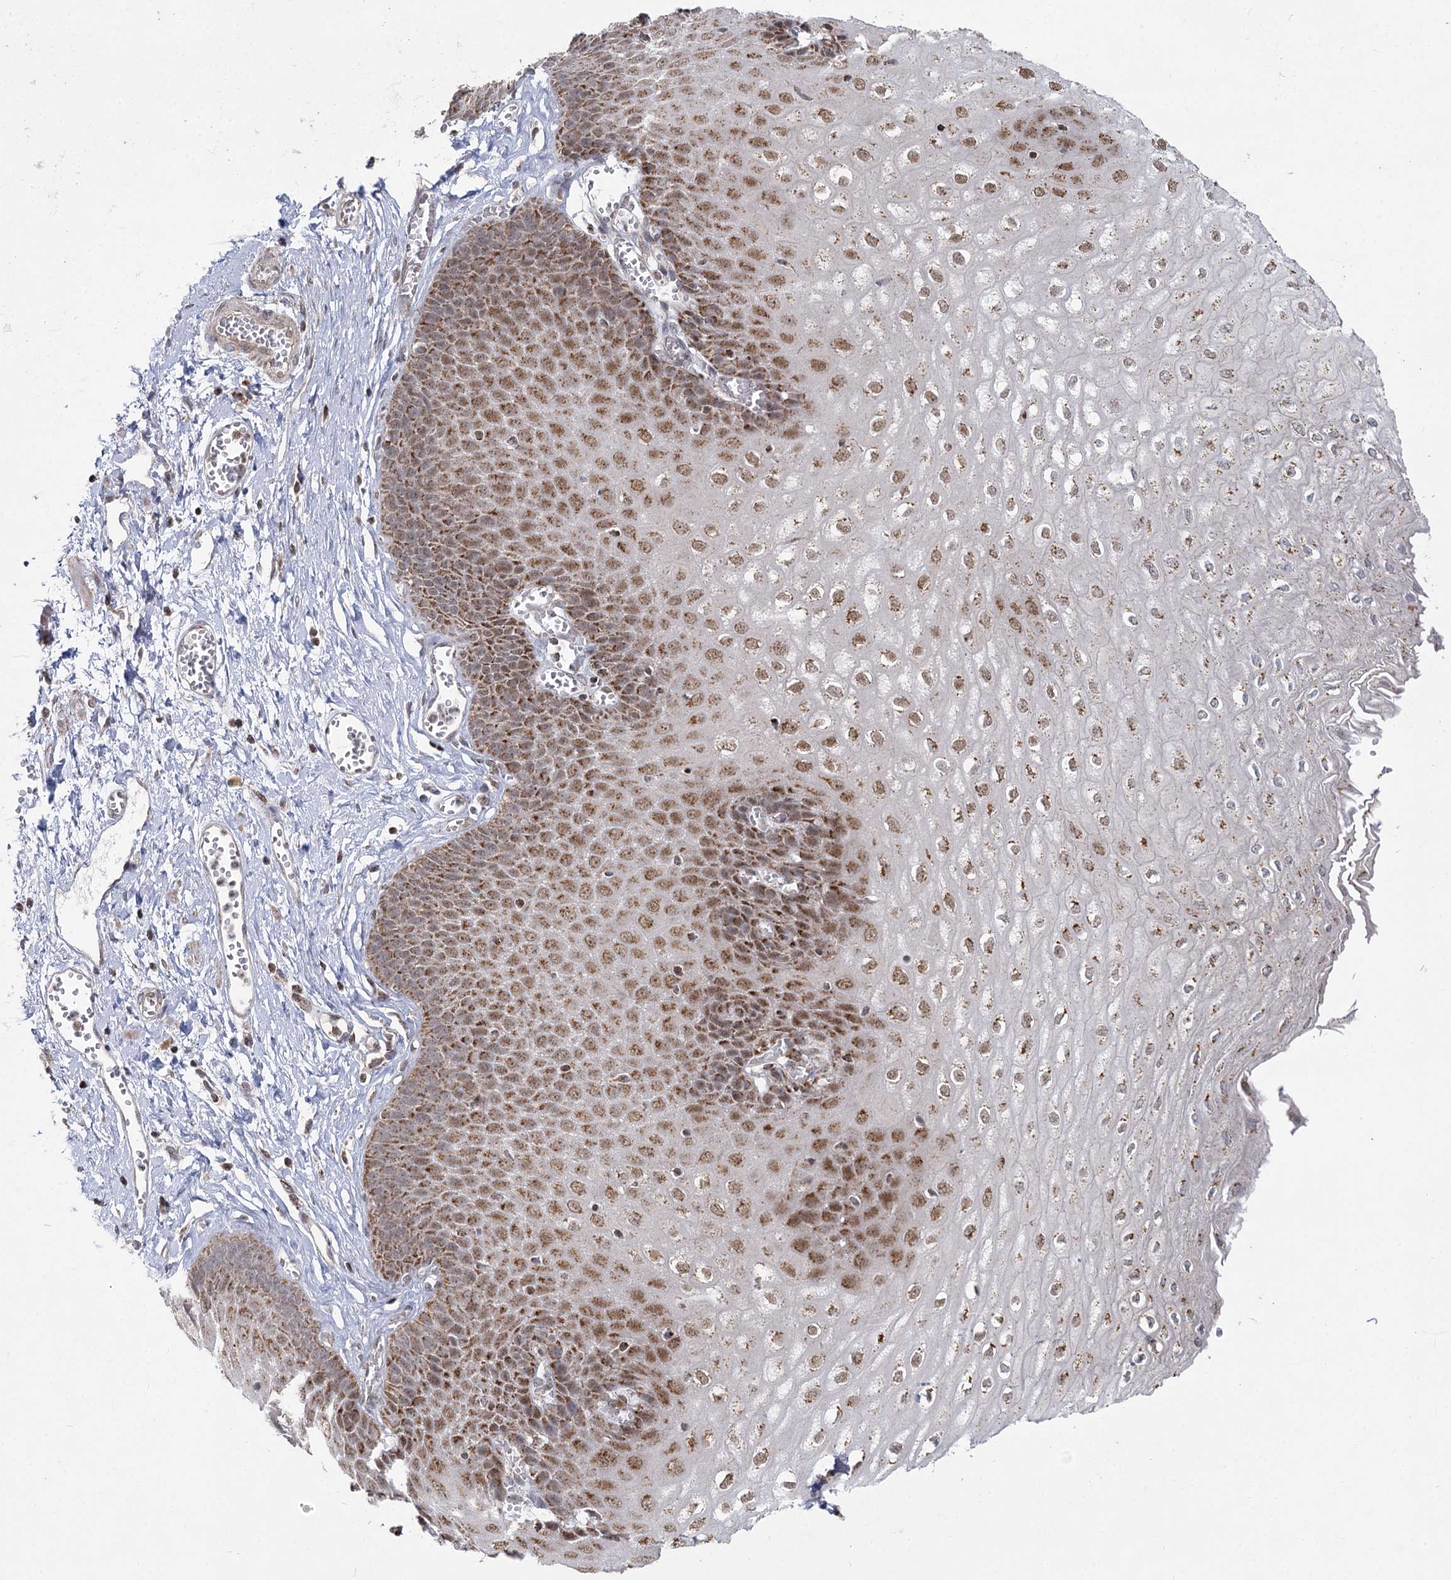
{"staining": {"intensity": "strong", "quantity": ">75%", "location": "cytoplasmic/membranous,nuclear"}, "tissue": "esophagus", "cell_type": "Squamous epithelial cells", "image_type": "normal", "snomed": [{"axis": "morphology", "description": "Normal tissue, NOS"}, {"axis": "topography", "description": "Esophagus"}], "caption": "Immunohistochemistry (IHC) (DAB) staining of unremarkable esophagus shows strong cytoplasmic/membranous,nuclear protein expression in about >75% of squamous epithelial cells. The staining was performed using DAB, with brown indicating positive protein expression. Nuclei are stained blue with hematoxylin.", "gene": "SLC4A1AP", "patient": {"sex": "male", "age": 60}}